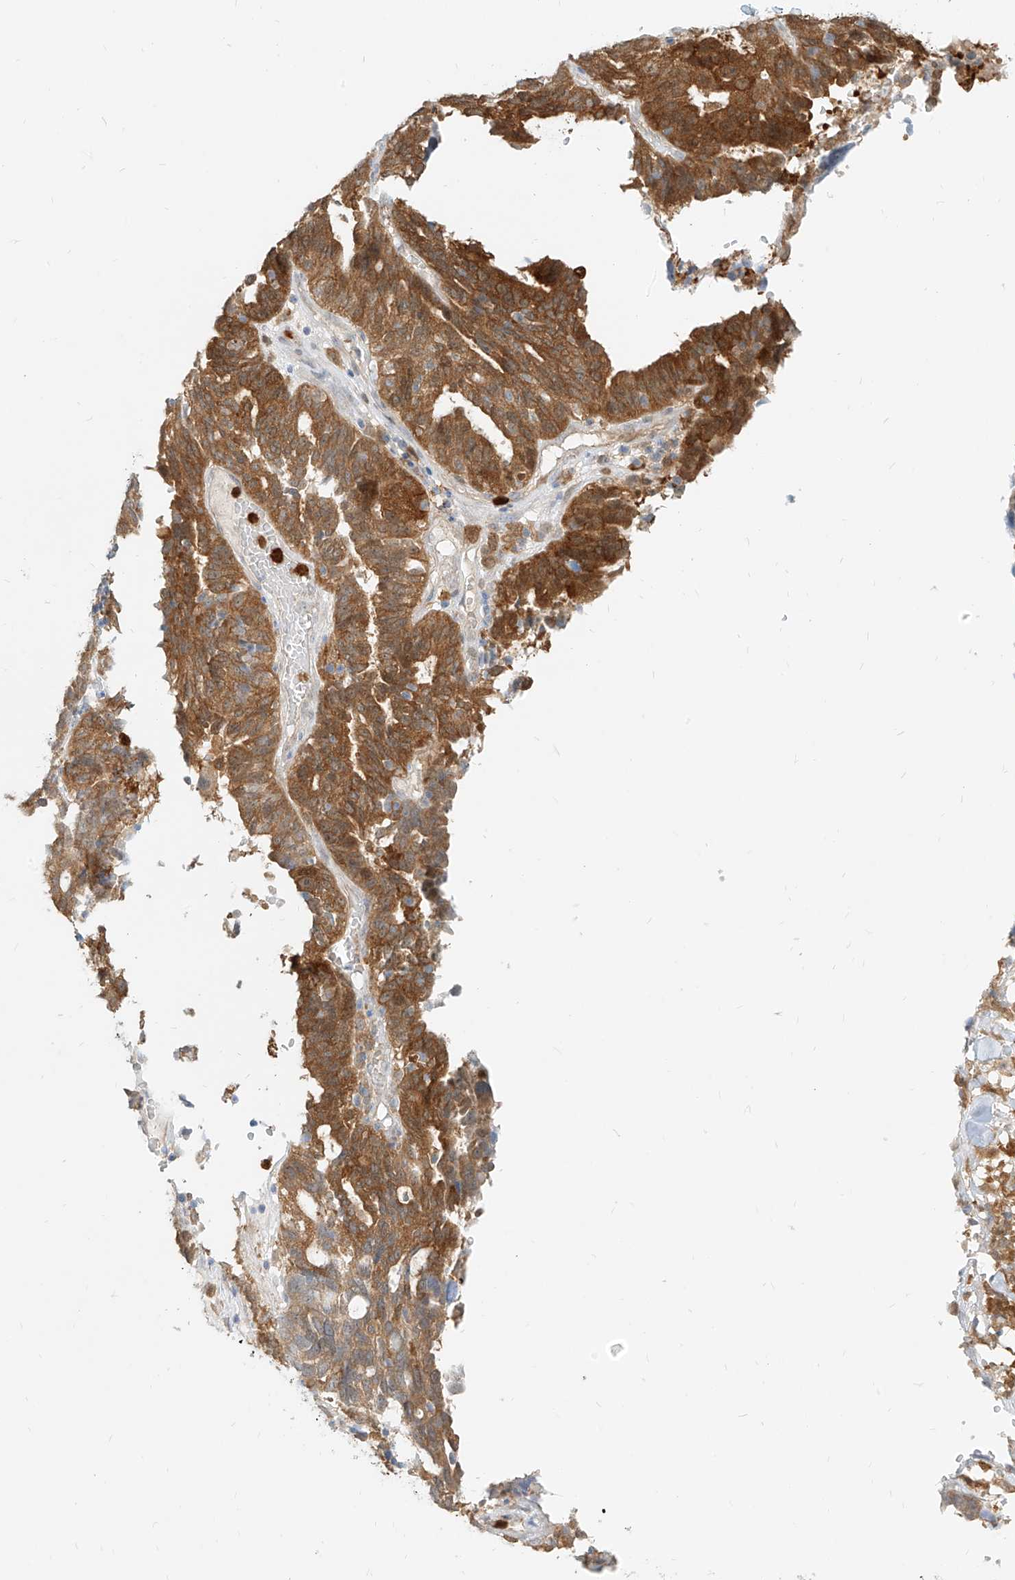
{"staining": {"intensity": "moderate", "quantity": ">75%", "location": "cytoplasmic/membranous"}, "tissue": "ovarian cancer", "cell_type": "Tumor cells", "image_type": "cancer", "snomed": [{"axis": "morphology", "description": "Cystadenocarcinoma, serous, NOS"}, {"axis": "topography", "description": "Ovary"}], "caption": "Ovarian cancer (serous cystadenocarcinoma) stained with a protein marker shows moderate staining in tumor cells.", "gene": "PGD", "patient": {"sex": "female", "age": 59}}